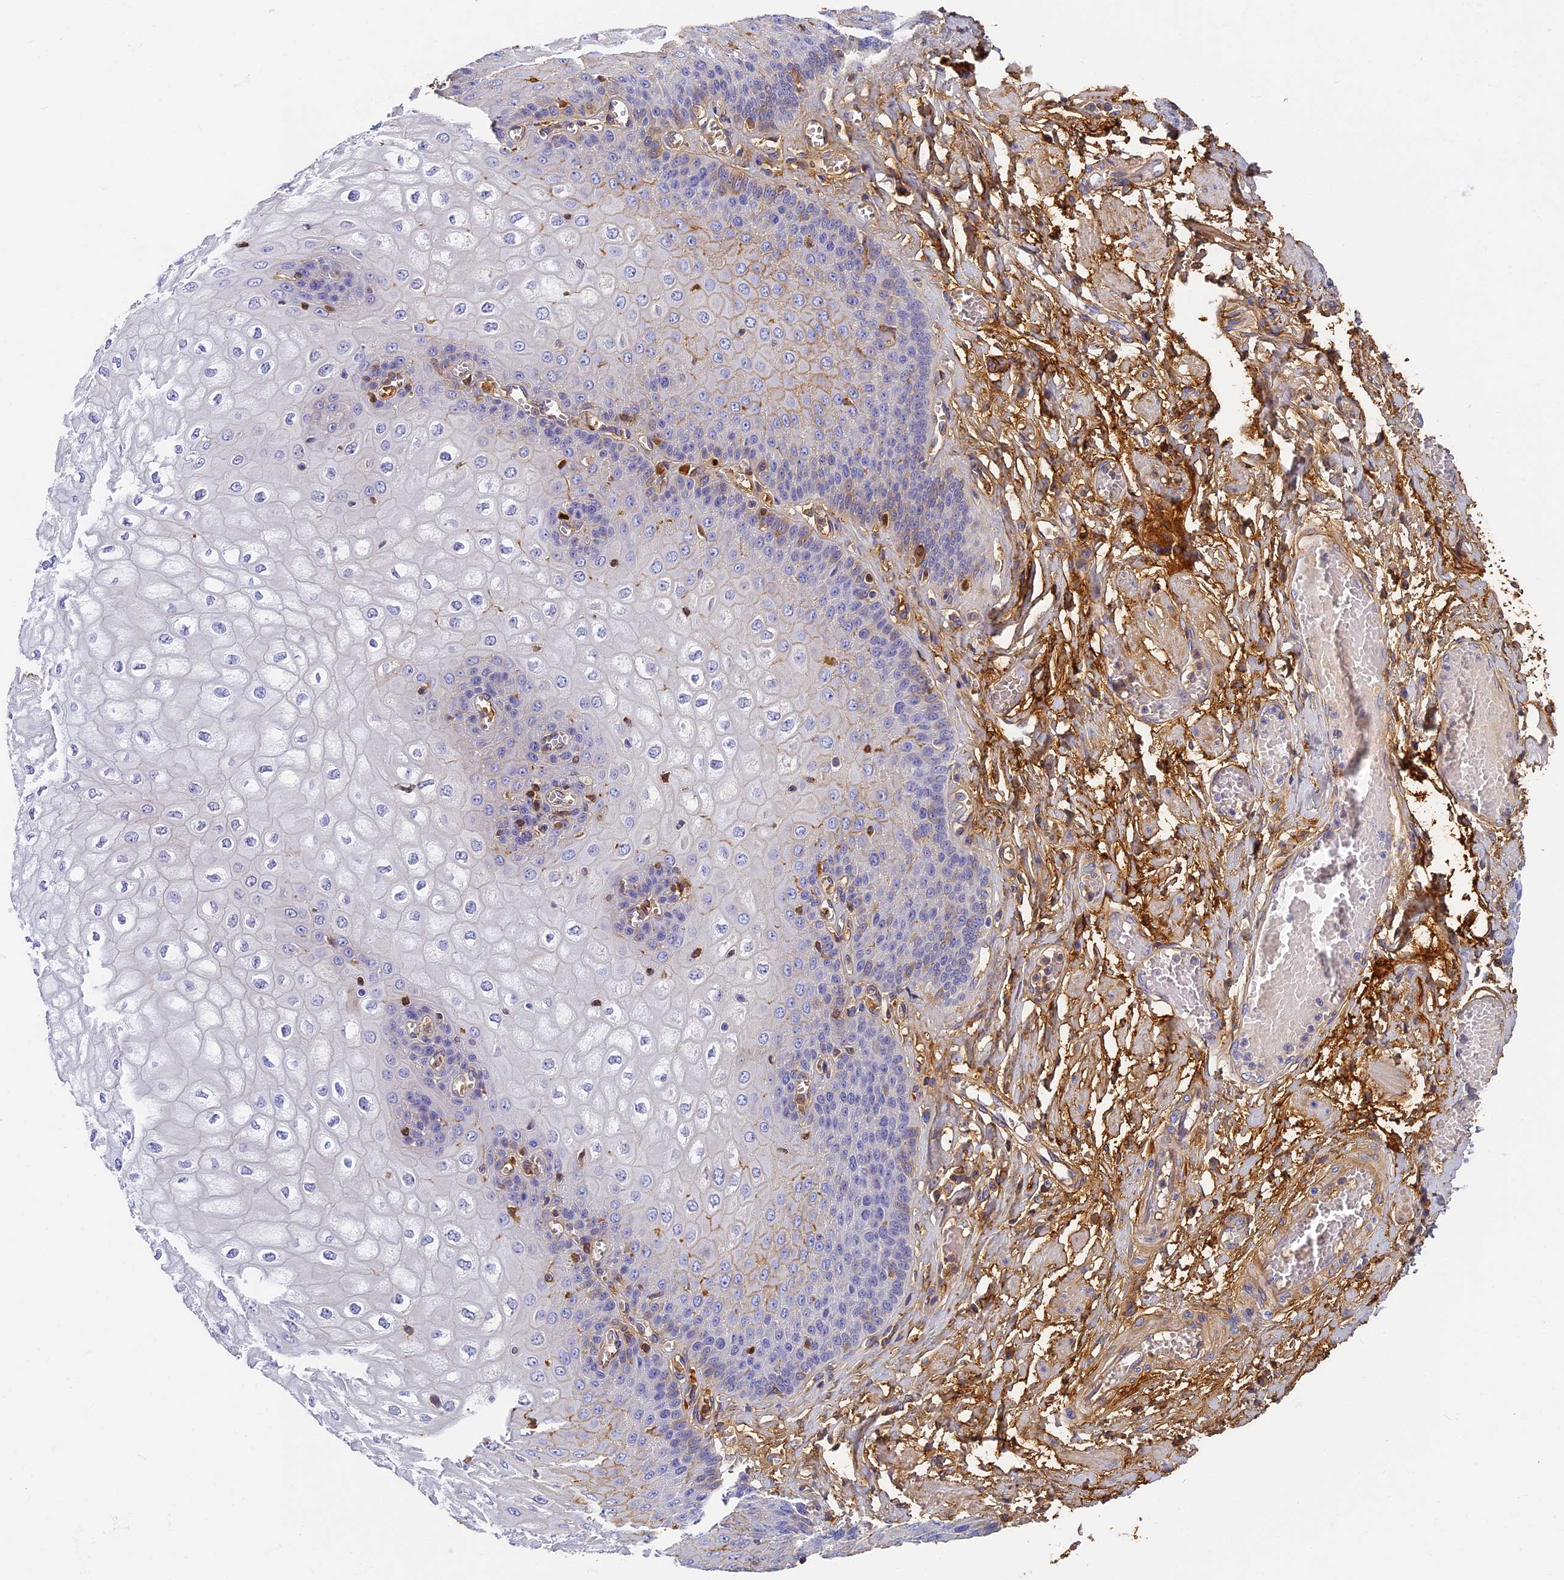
{"staining": {"intensity": "weak", "quantity": "<25%", "location": "cytoplasmic/membranous"}, "tissue": "esophagus", "cell_type": "Squamous epithelial cells", "image_type": "normal", "snomed": [{"axis": "morphology", "description": "Normal tissue, NOS"}, {"axis": "topography", "description": "Esophagus"}], "caption": "High magnification brightfield microscopy of benign esophagus stained with DAB (brown) and counterstained with hematoxylin (blue): squamous epithelial cells show no significant expression.", "gene": "ITIH1", "patient": {"sex": "male", "age": 60}}